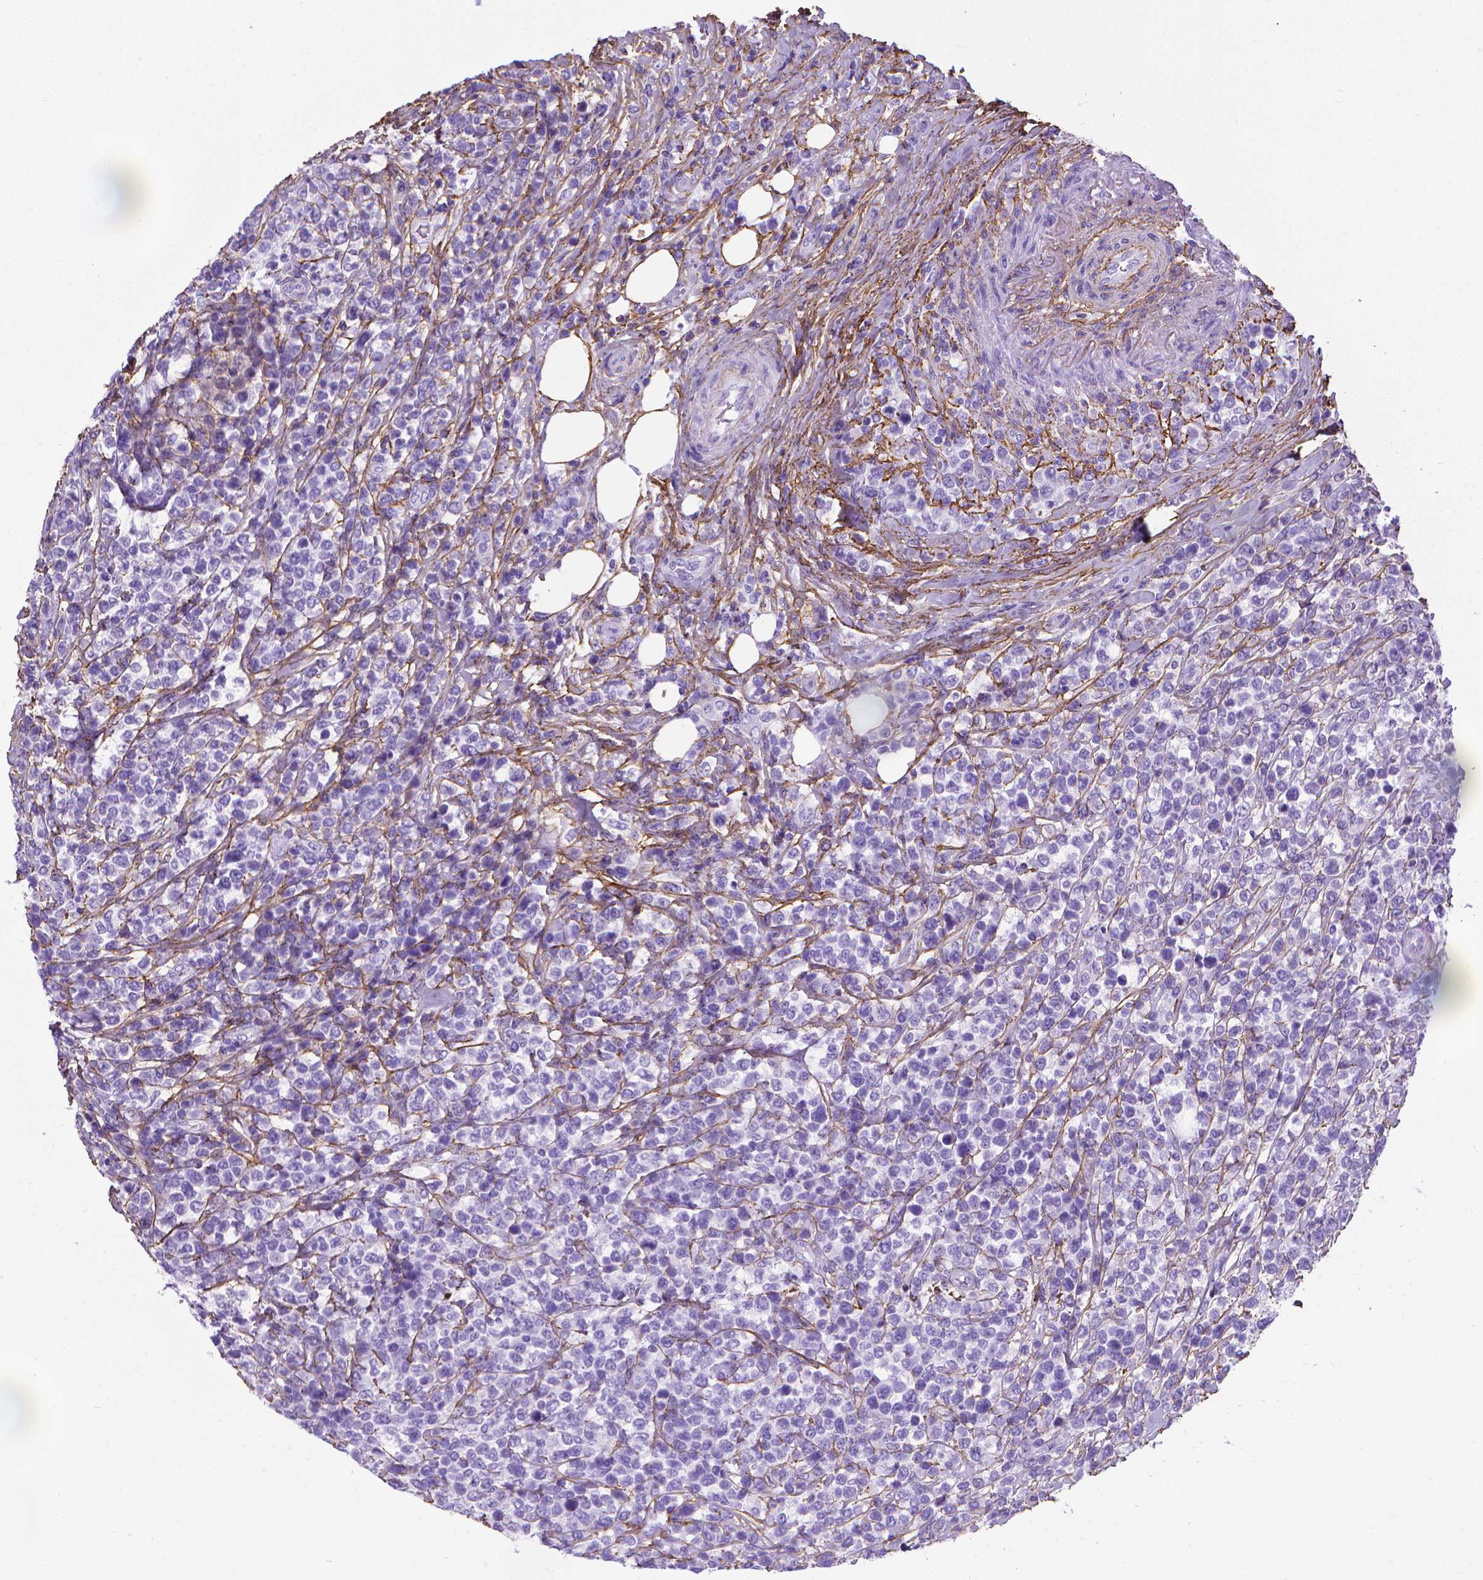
{"staining": {"intensity": "negative", "quantity": "none", "location": "none"}, "tissue": "lymphoma", "cell_type": "Tumor cells", "image_type": "cancer", "snomed": [{"axis": "morphology", "description": "Malignant lymphoma, non-Hodgkin's type, High grade"}, {"axis": "topography", "description": "Soft tissue"}], "caption": "Micrograph shows no protein positivity in tumor cells of high-grade malignant lymphoma, non-Hodgkin's type tissue. (Stains: DAB immunohistochemistry (IHC) with hematoxylin counter stain, Microscopy: brightfield microscopy at high magnification).", "gene": "MFAP2", "patient": {"sex": "female", "age": 56}}